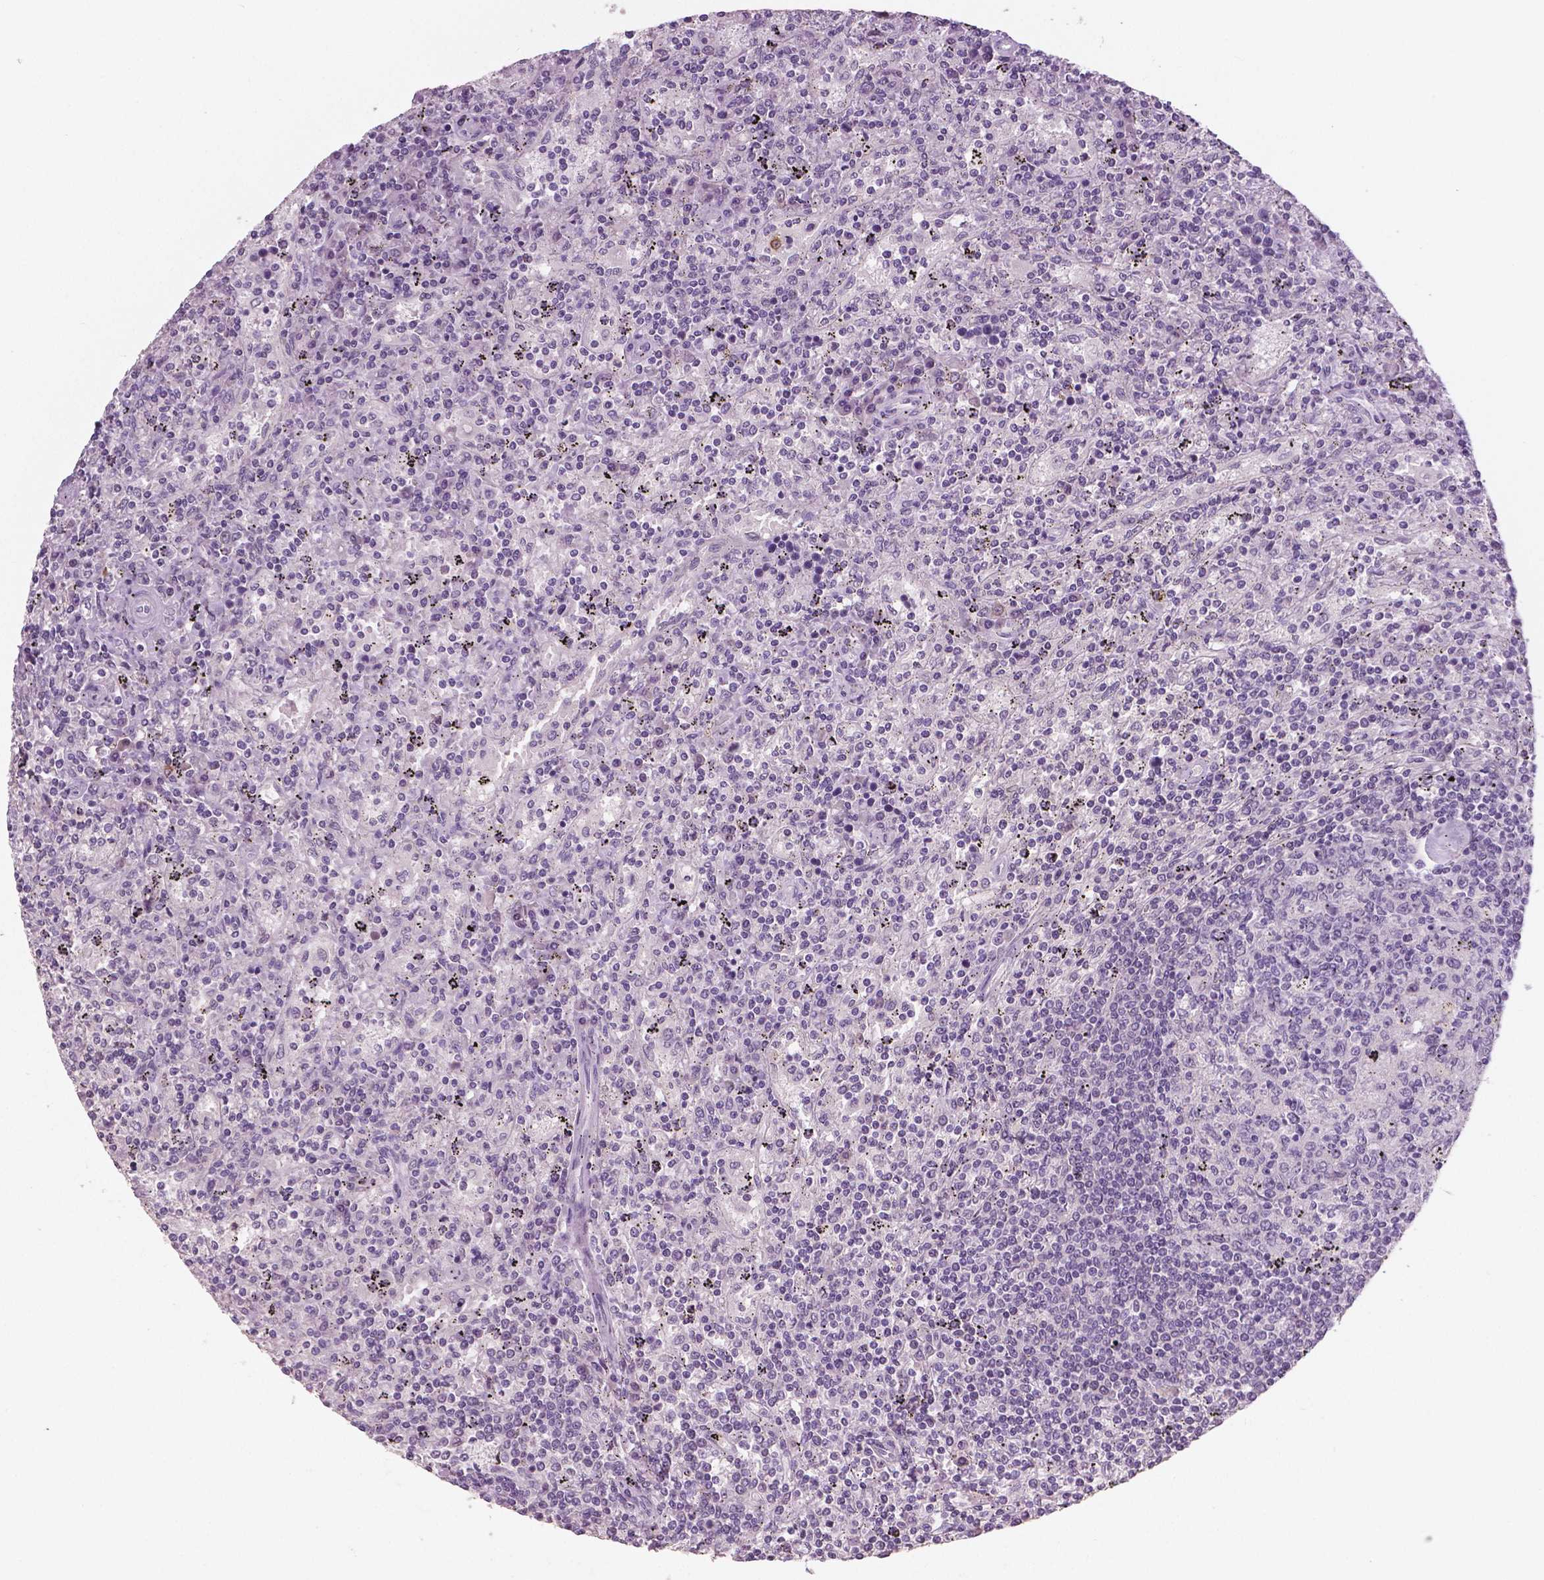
{"staining": {"intensity": "negative", "quantity": "none", "location": "none"}, "tissue": "lymphoma", "cell_type": "Tumor cells", "image_type": "cancer", "snomed": [{"axis": "morphology", "description": "Malignant lymphoma, non-Hodgkin's type, Low grade"}, {"axis": "topography", "description": "Spleen"}], "caption": "This is an immunohistochemistry (IHC) micrograph of human malignant lymphoma, non-Hodgkin's type (low-grade). There is no expression in tumor cells.", "gene": "NECAB1", "patient": {"sex": "male", "age": 62}}